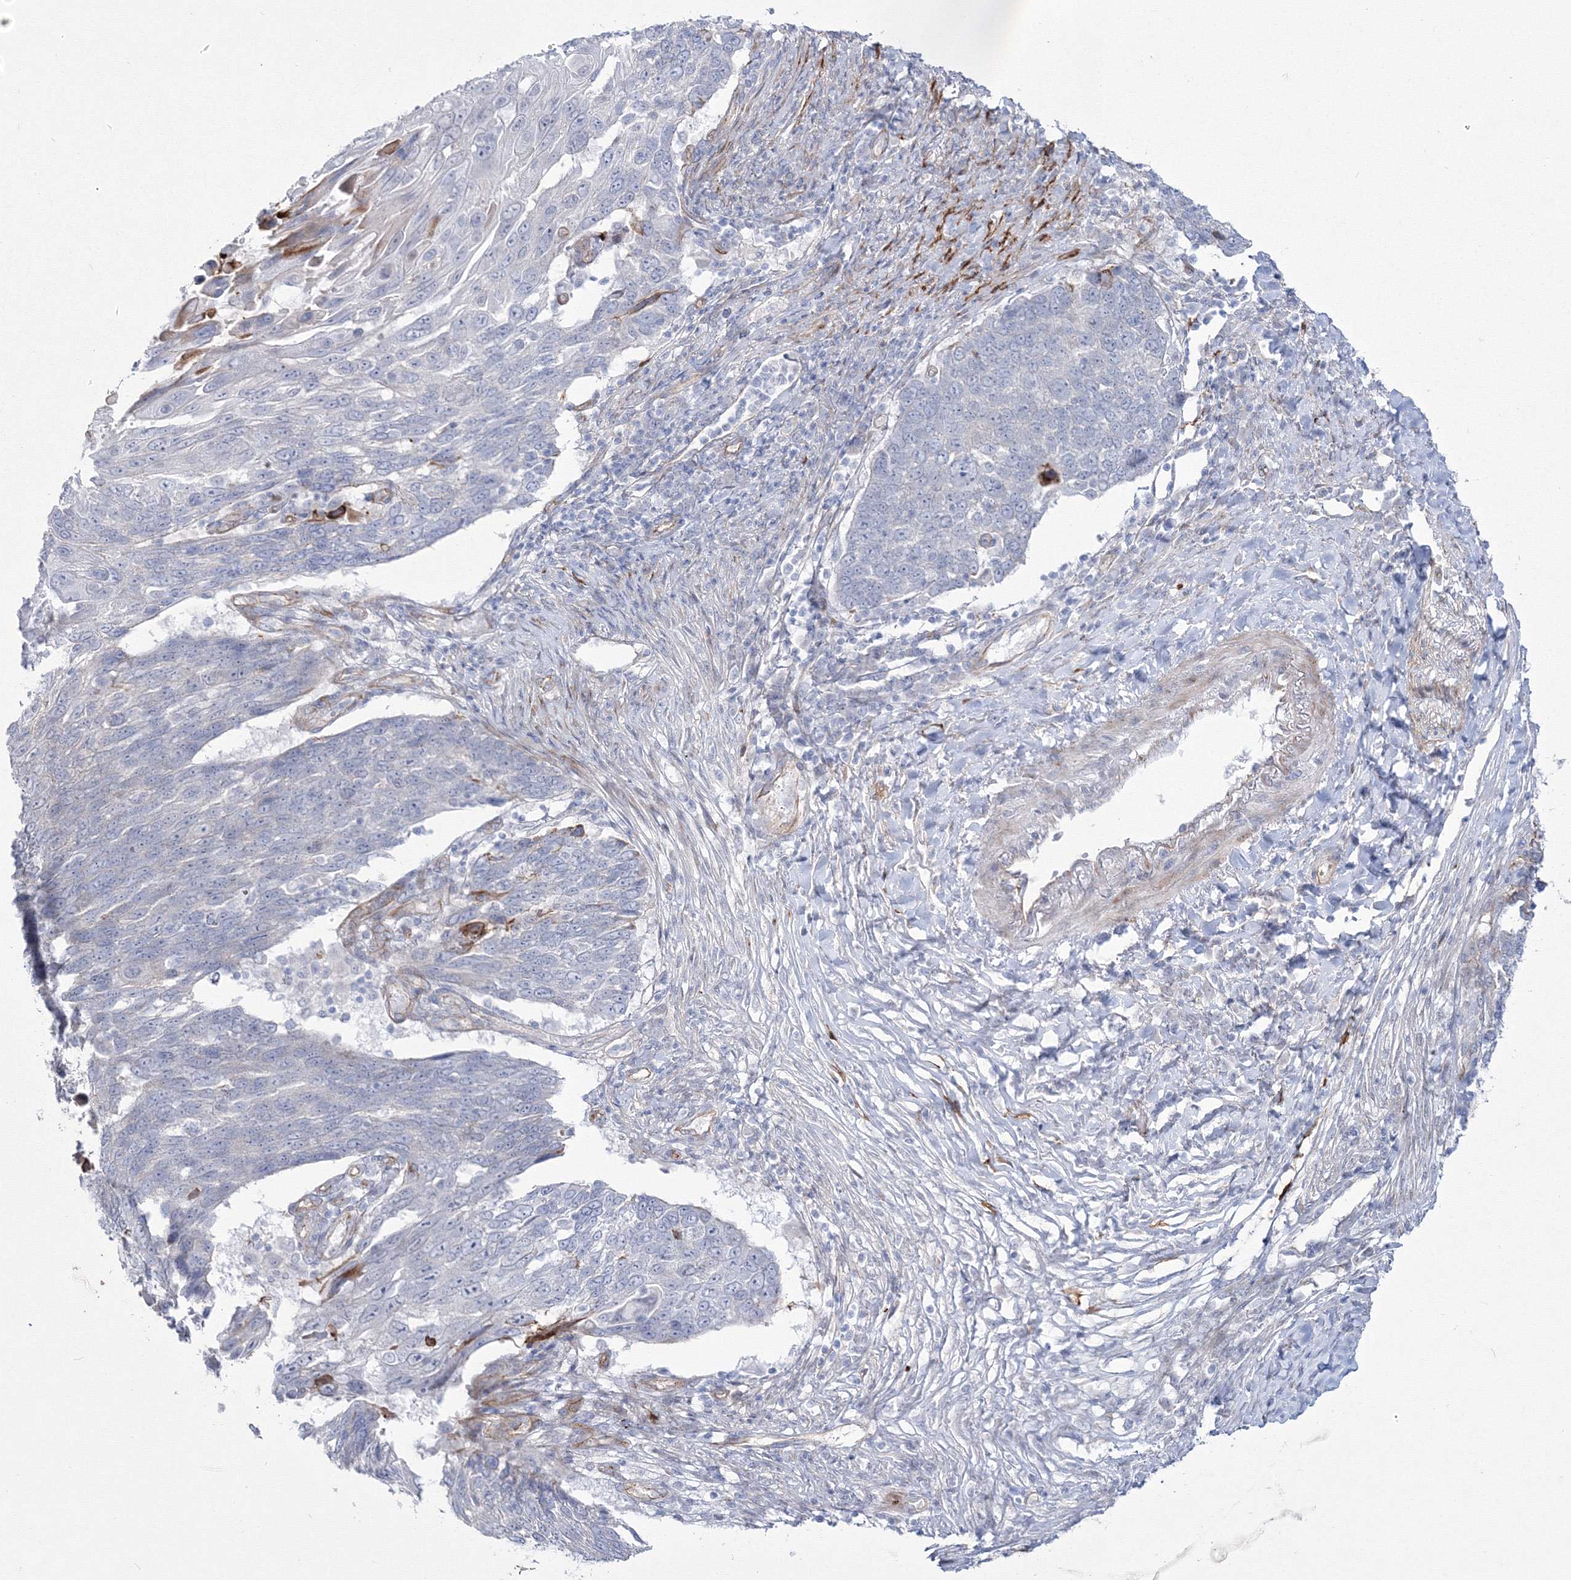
{"staining": {"intensity": "negative", "quantity": "none", "location": "none"}, "tissue": "lung cancer", "cell_type": "Tumor cells", "image_type": "cancer", "snomed": [{"axis": "morphology", "description": "Squamous cell carcinoma, NOS"}, {"axis": "topography", "description": "Lung"}], "caption": "This is an immunohistochemistry (IHC) histopathology image of human squamous cell carcinoma (lung). There is no staining in tumor cells.", "gene": "HYAL2", "patient": {"sex": "male", "age": 66}}